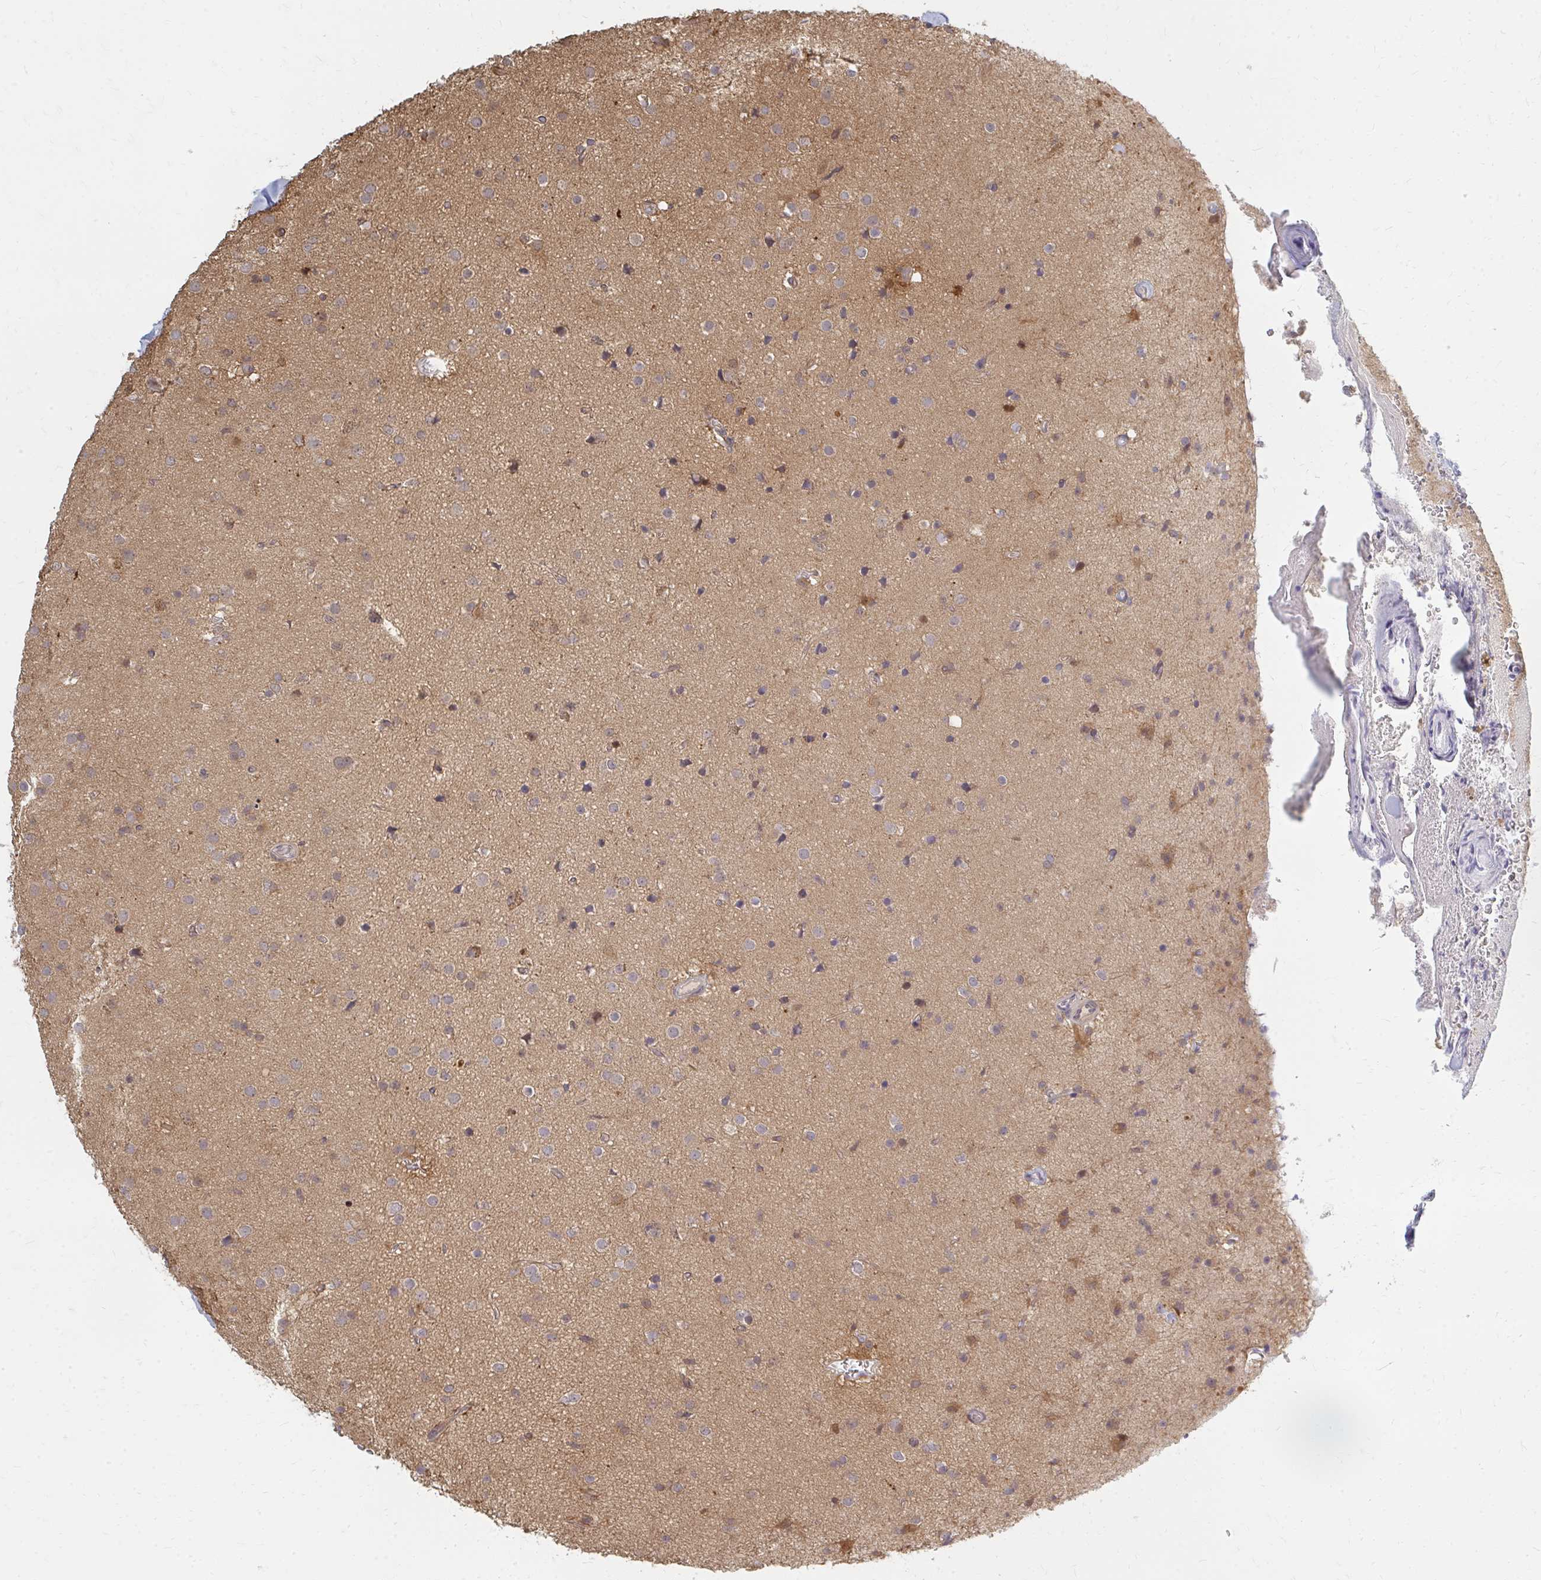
{"staining": {"intensity": "negative", "quantity": "none", "location": "none"}, "tissue": "glioma", "cell_type": "Tumor cells", "image_type": "cancer", "snomed": [{"axis": "morphology", "description": "Glioma, malignant, Low grade"}, {"axis": "topography", "description": "Brain"}], "caption": "Immunohistochemistry (IHC) of human low-grade glioma (malignant) exhibits no positivity in tumor cells. (Stains: DAB (3,3'-diaminobenzidine) IHC with hematoxylin counter stain, Microscopy: brightfield microscopy at high magnification).", "gene": "ZNF285", "patient": {"sex": "male", "age": 65}}